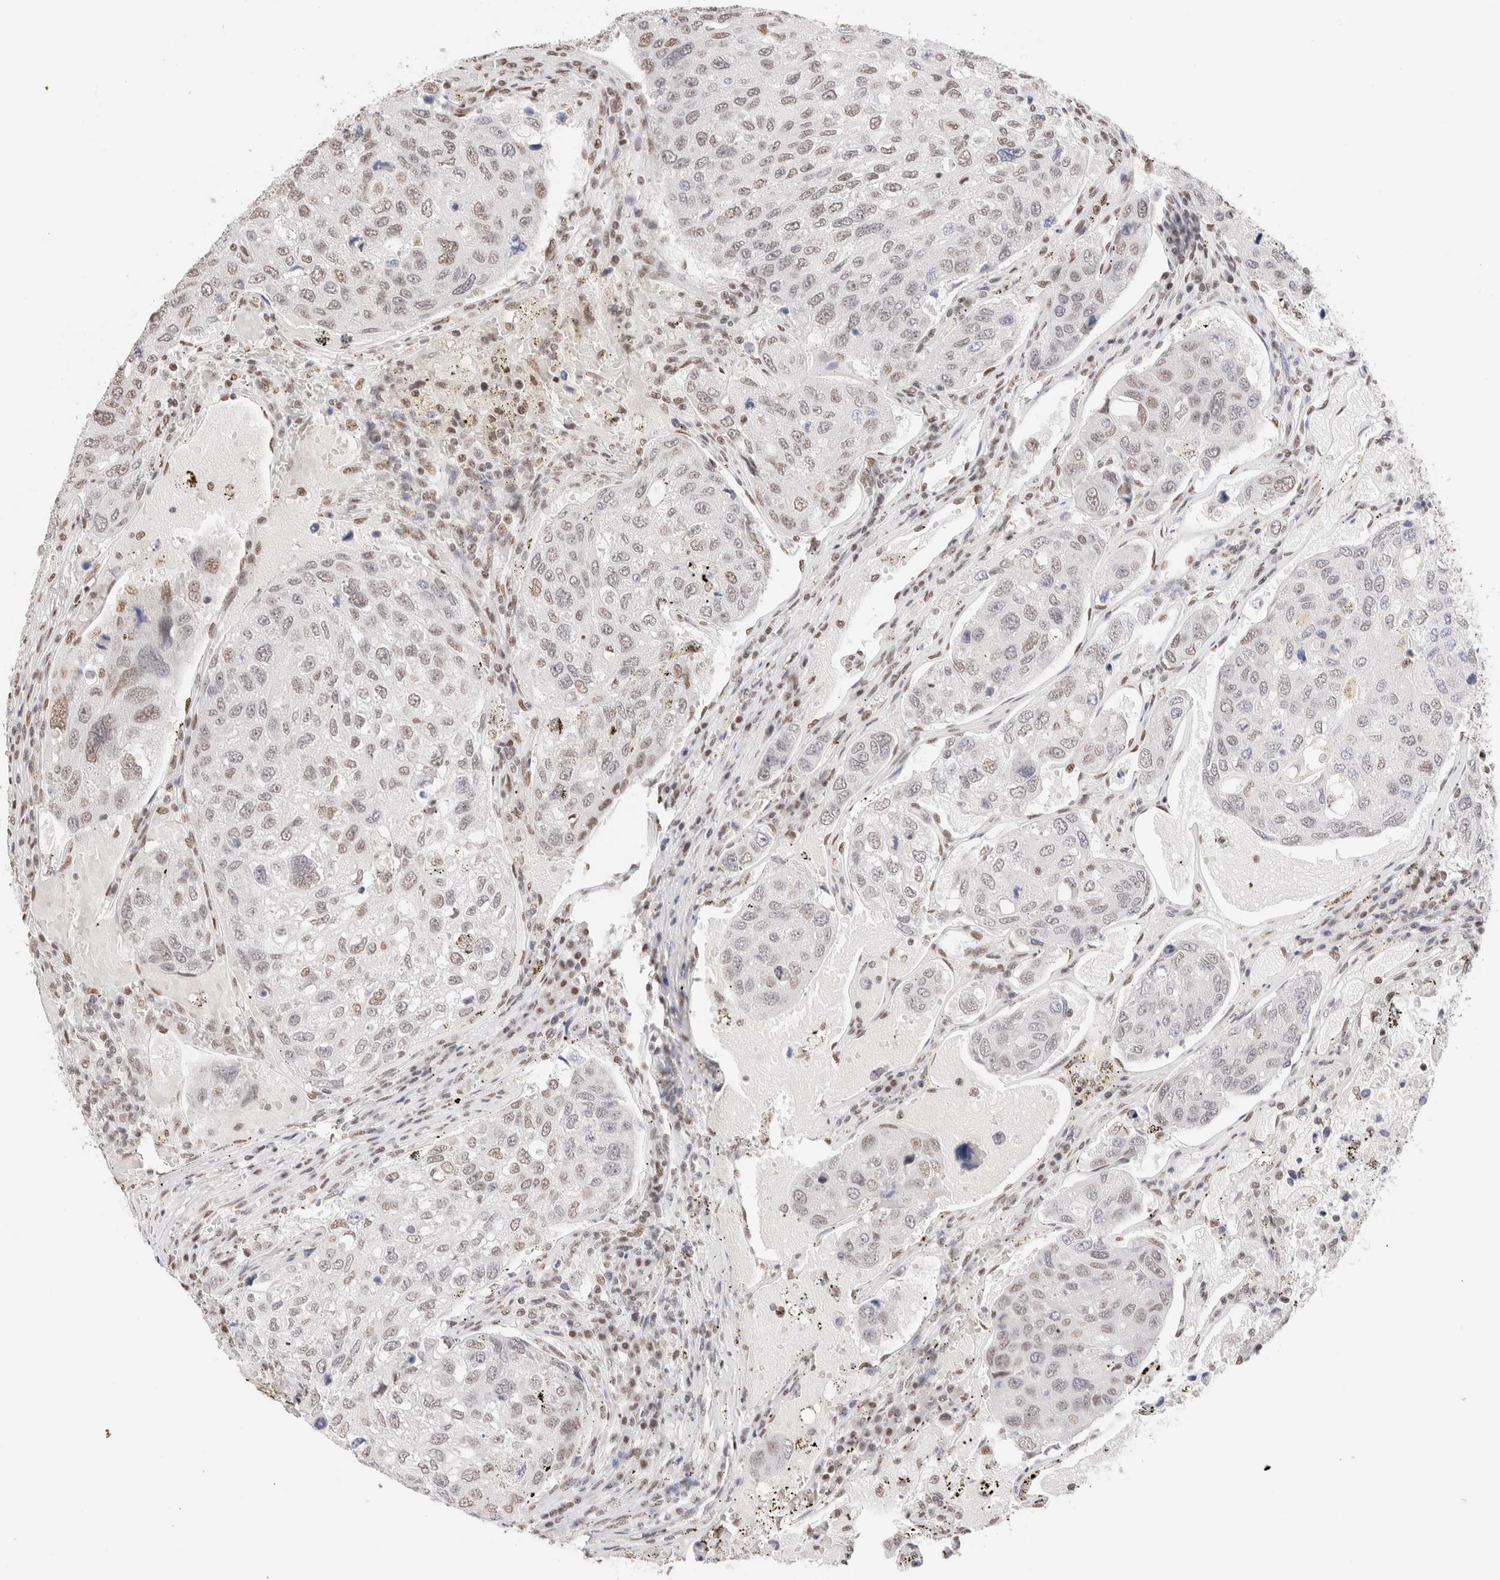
{"staining": {"intensity": "weak", "quantity": "25%-75%", "location": "nuclear"}, "tissue": "urothelial cancer", "cell_type": "Tumor cells", "image_type": "cancer", "snomed": [{"axis": "morphology", "description": "Urothelial carcinoma, High grade"}, {"axis": "topography", "description": "Lymph node"}, {"axis": "topography", "description": "Urinary bladder"}], "caption": "Immunohistochemistry (IHC) (DAB) staining of urothelial cancer shows weak nuclear protein expression in about 25%-75% of tumor cells.", "gene": "SUPT3H", "patient": {"sex": "male", "age": 51}}